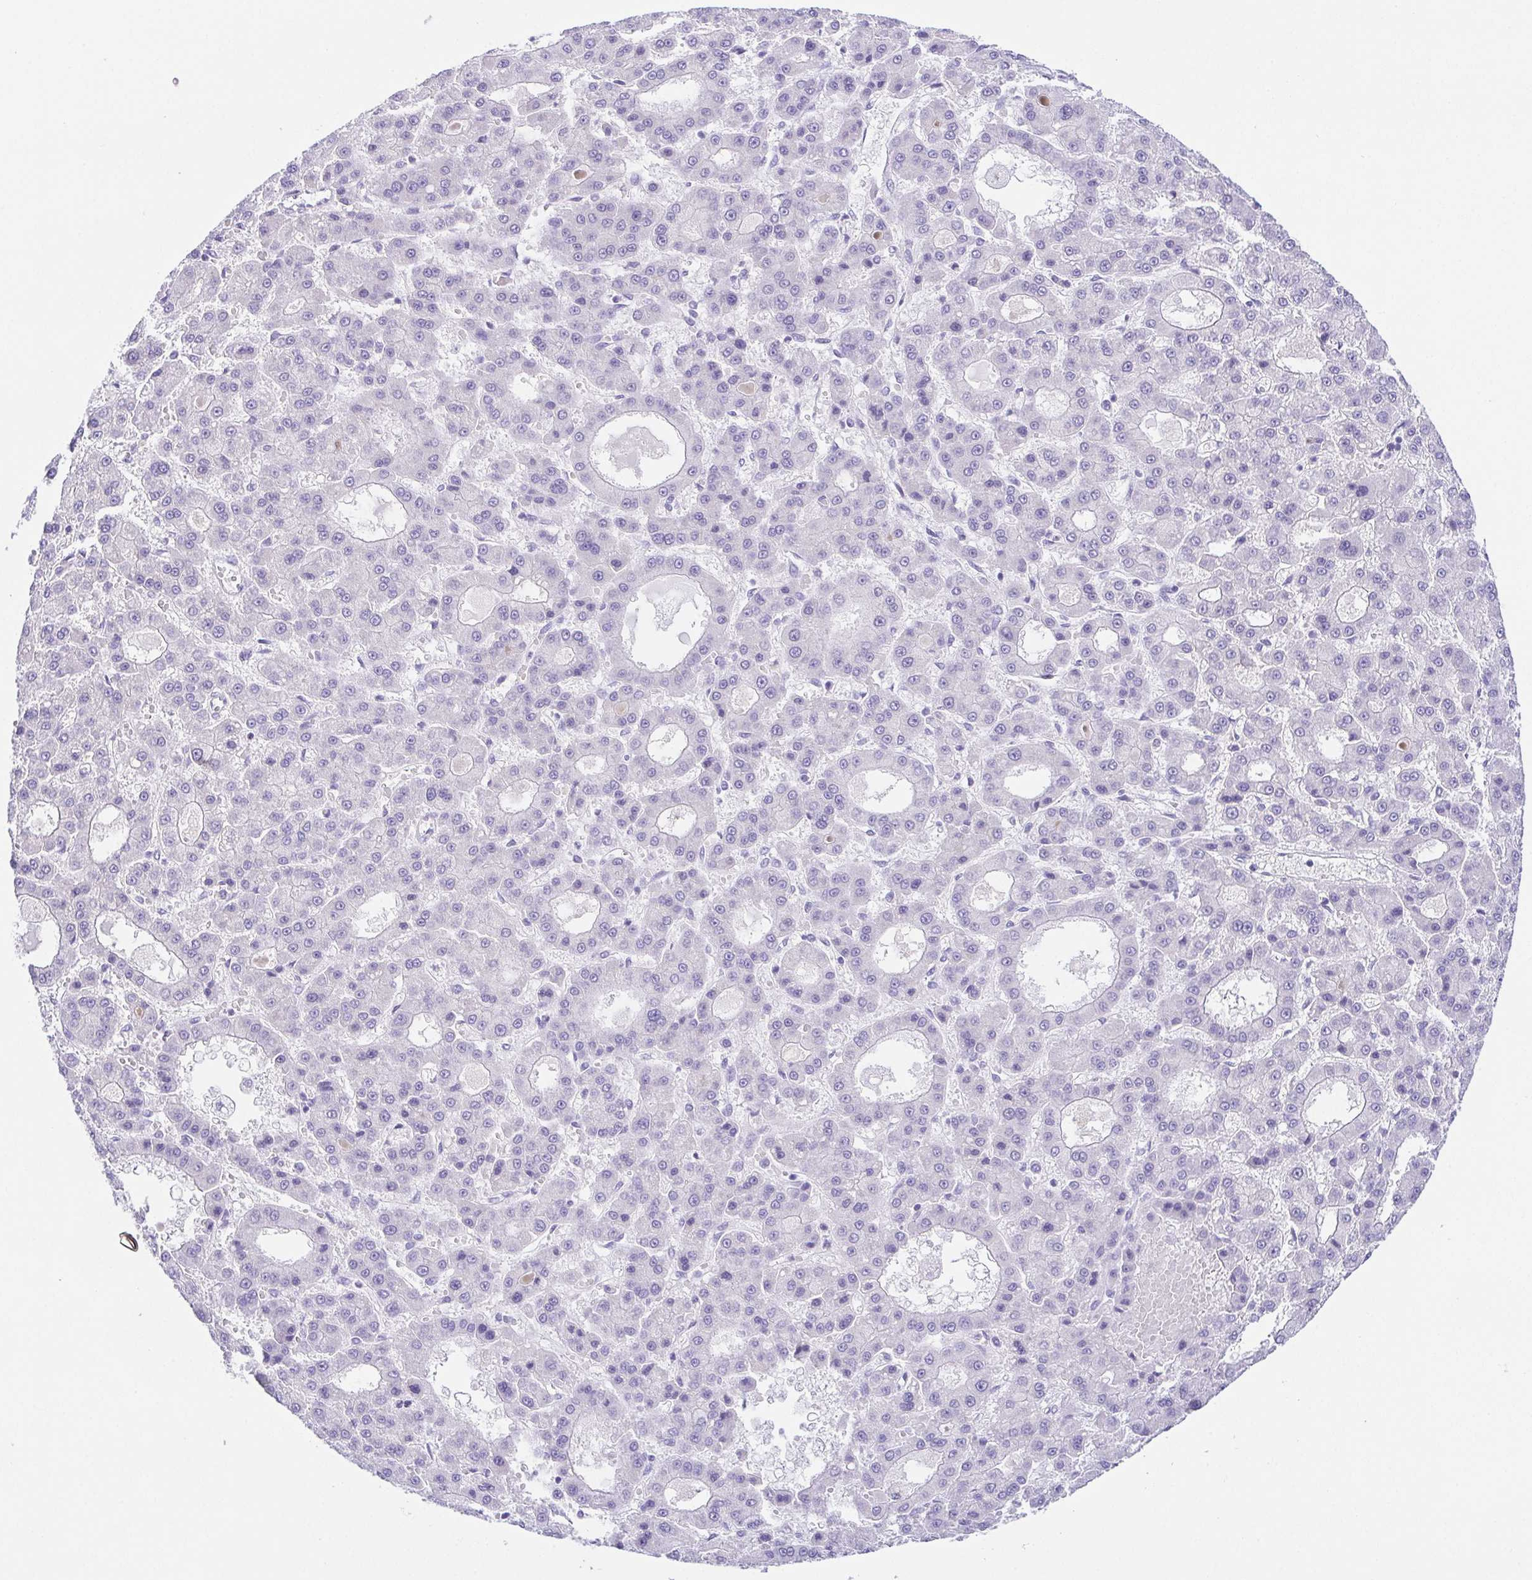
{"staining": {"intensity": "negative", "quantity": "none", "location": "none"}, "tissue": "liver cancer", "cell_type": "Tumor cells", "image_type": "cancer", "snomed": [{"axis": "morphology", "description": "Carcinoma, Hepatocellular, NOS"}, {"axis": "topography", "description": "Liver"}], "caption": "This image is of liver hepatocellular carcinoma stained with immunohistochemistry (IHC) to label a protein in brown with the nuclei are counter-stained blue. There is no positivity in tumor cells.", "gene": "KRTDAP", "patient": {"sex": "male", "age": 70}}